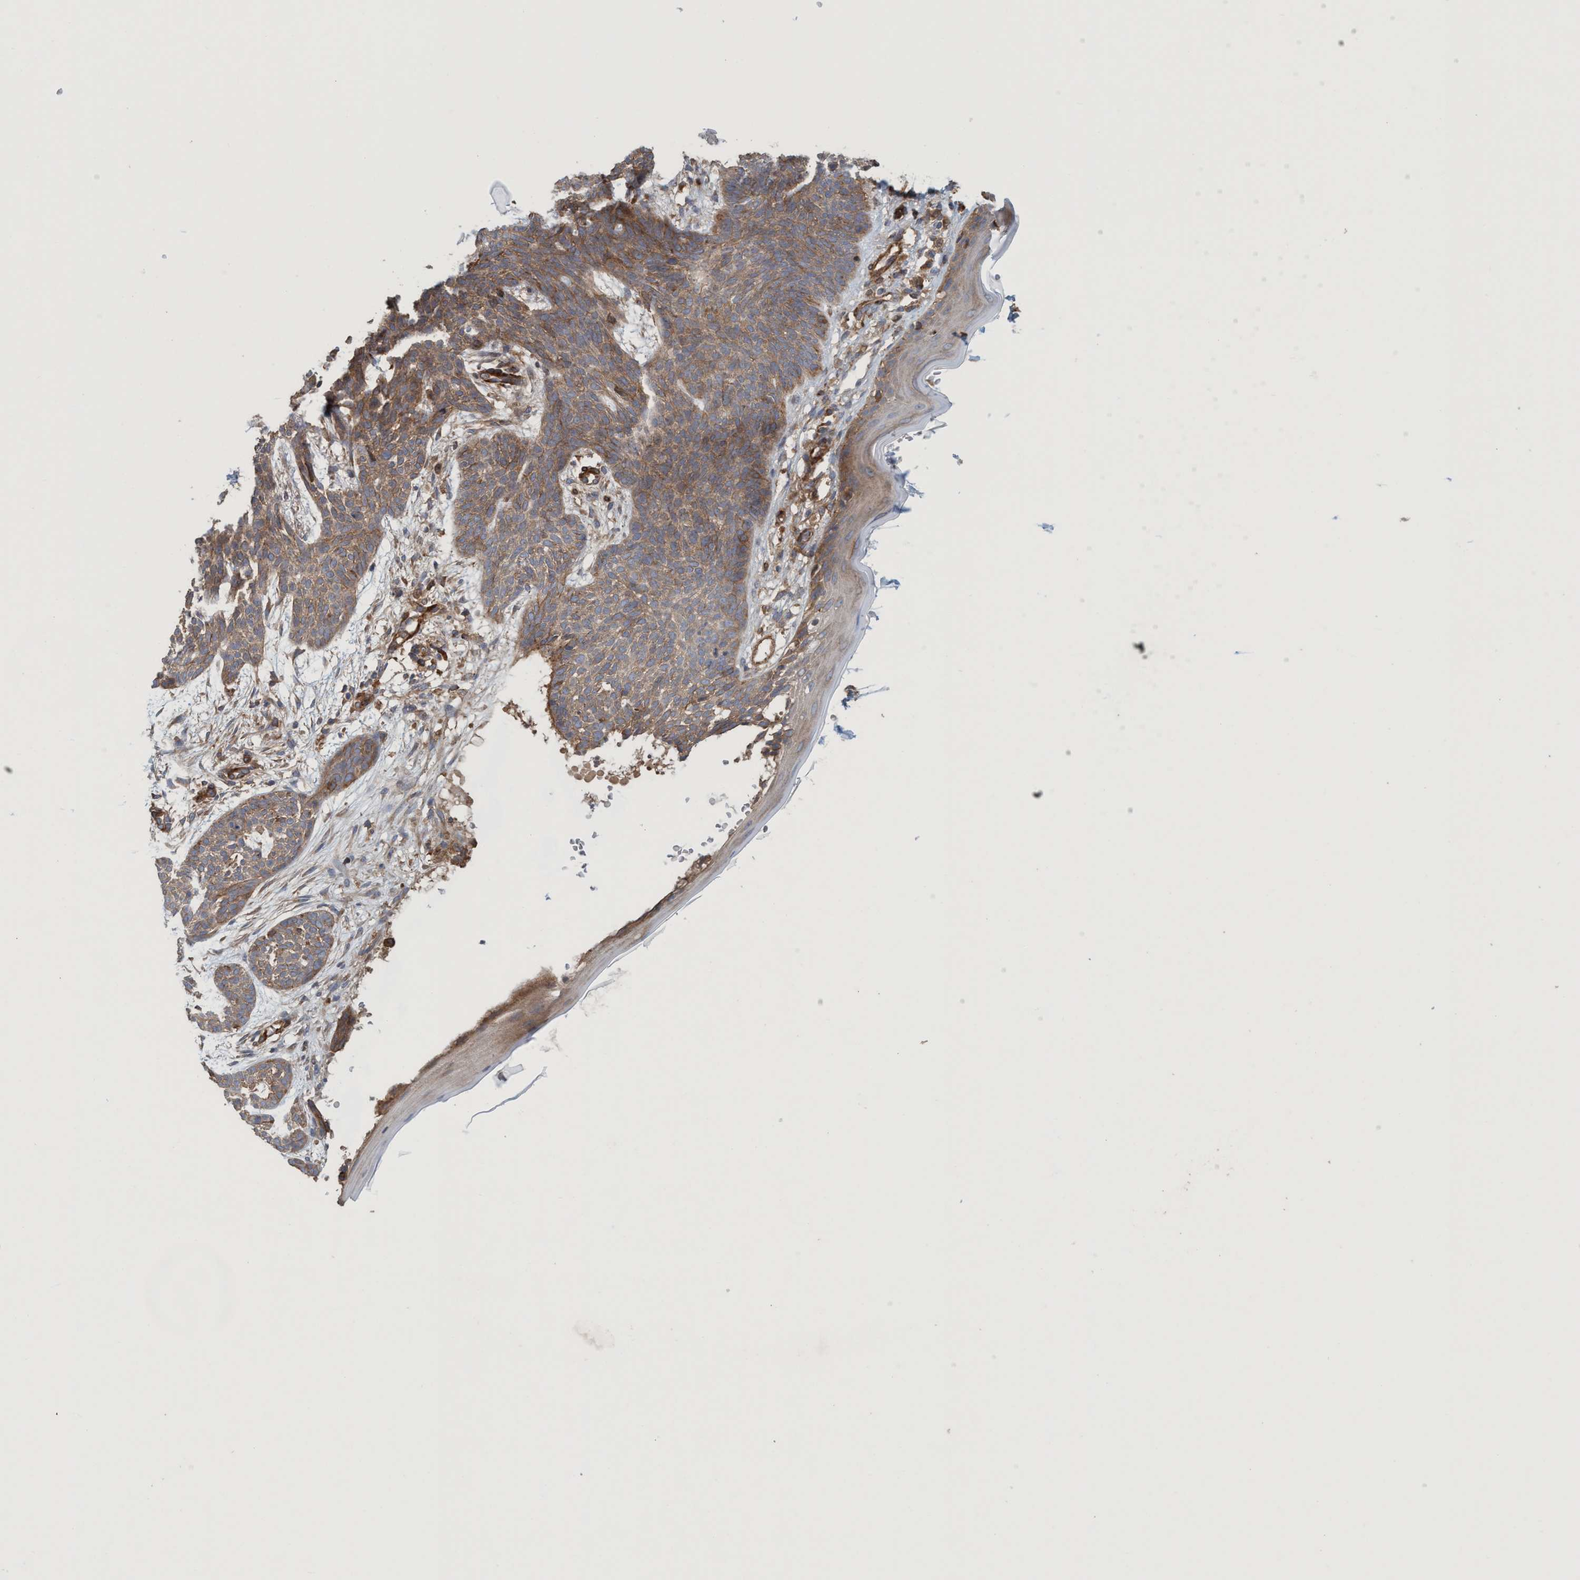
{"staining": {"intensity": "moderate", "quantity": ">75%", "location": "cytoplasmic/membranous"}, "tissue": "skin cancer", "cell_type": "Tumor cells", "image_type": "cancer", "snomed": [{"axis": "morphology", "description": "Basal cell carcinoma"}, {"axis": "topography", "description": "Skin"}], "caption": "Protein staining of skin cancer (basal cell carcinoma) tissue reveals moderate cytoplasmic/membranous positivity in approximately >75% of tumor cells.", "gene": "SPECC1", "patient": {"sex": "female", "age": 59}}